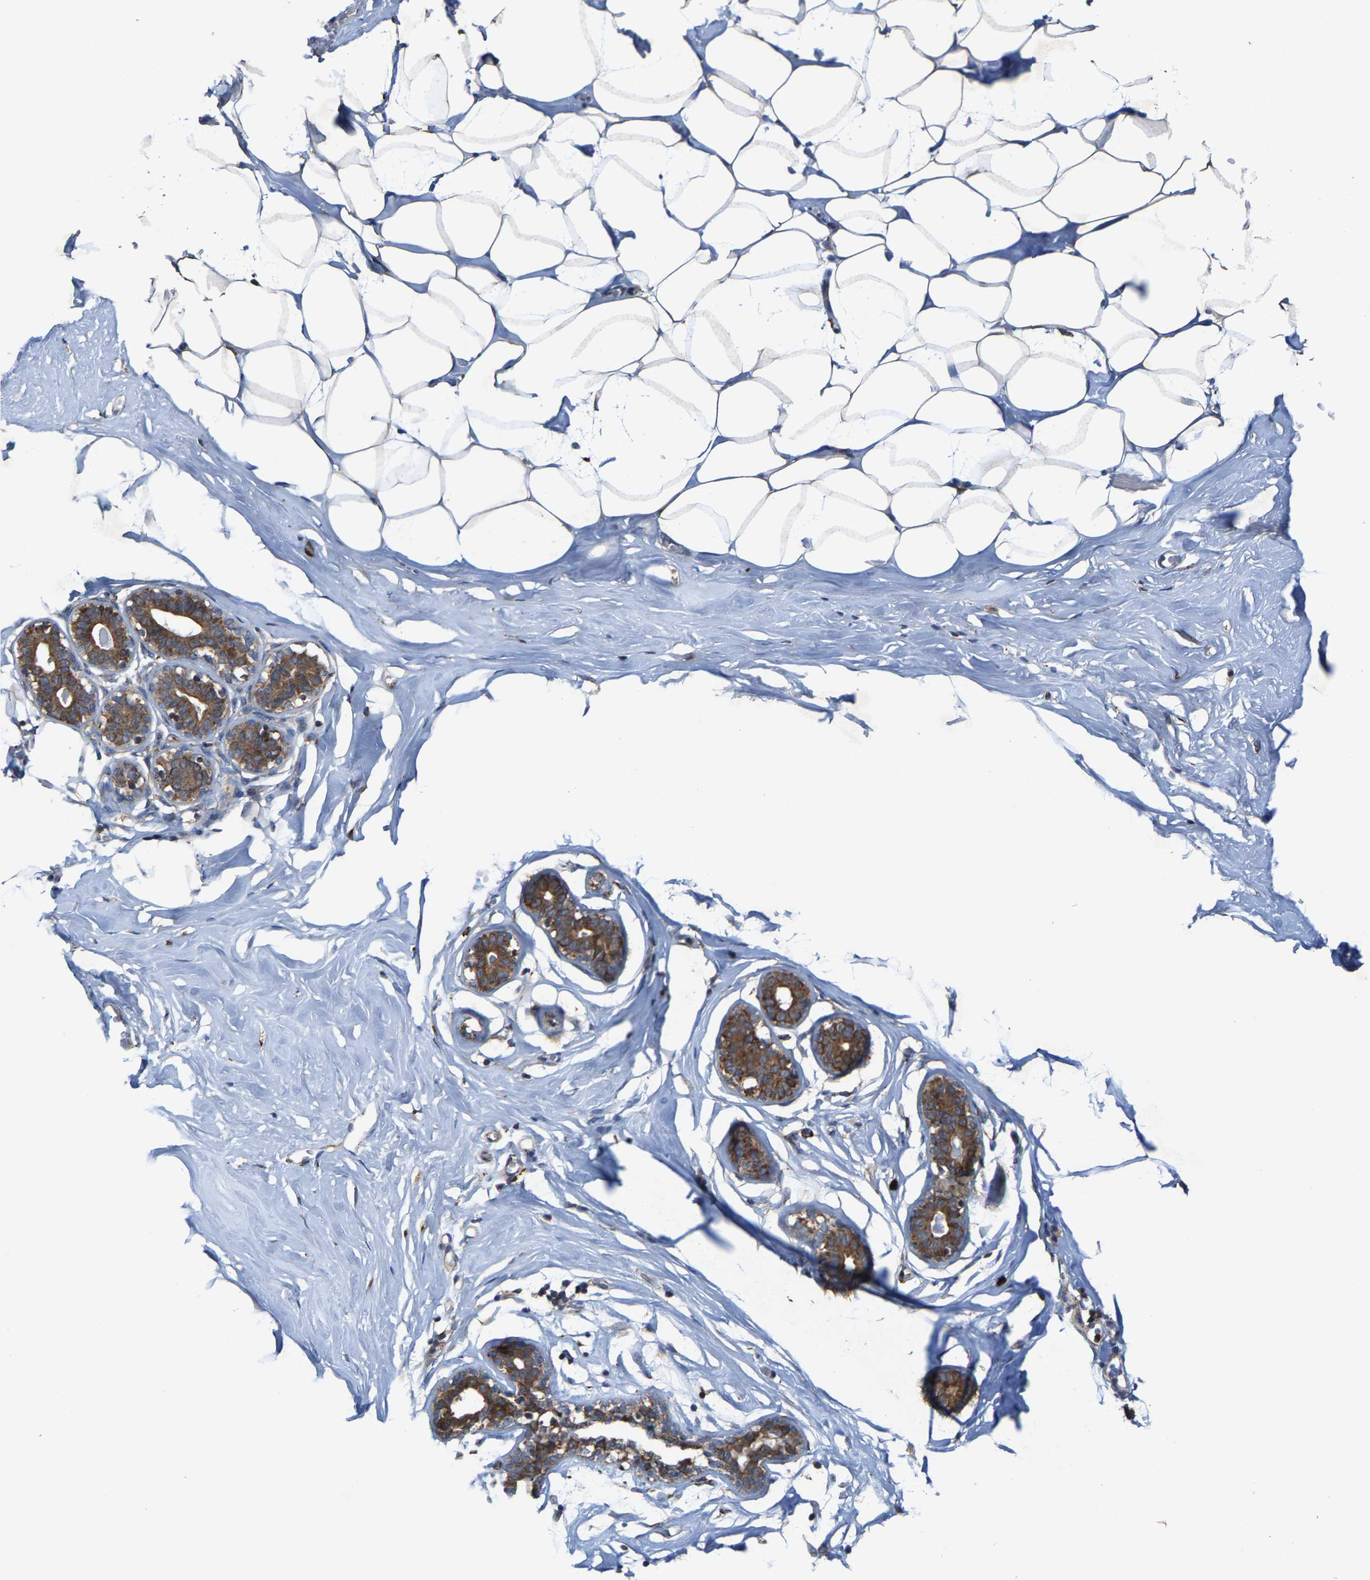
{"staining": {"intensity": "negative", "quantity": "none", "location": "none"}, "tissue": "adipose tissue", "cell_type": "Adipocytes", "image_type": "normal", "snomed": [{"axis": "morphology", "description": "Normal tissue, NOS"}, {"axis": "morphology", "description": "Fibrosis, NOS"}, {"axis": "topography", "description": "Breast"}, {"axis": "topography", "description": "Adipose tissue"}], "caption": "An immunohistochemistry image of unremarkable adipose tissue is shown. There is no staining in adipocytes of adipose tissue.", "gene": "FGD3", "patient": {"sex": "female", "age": 39}}